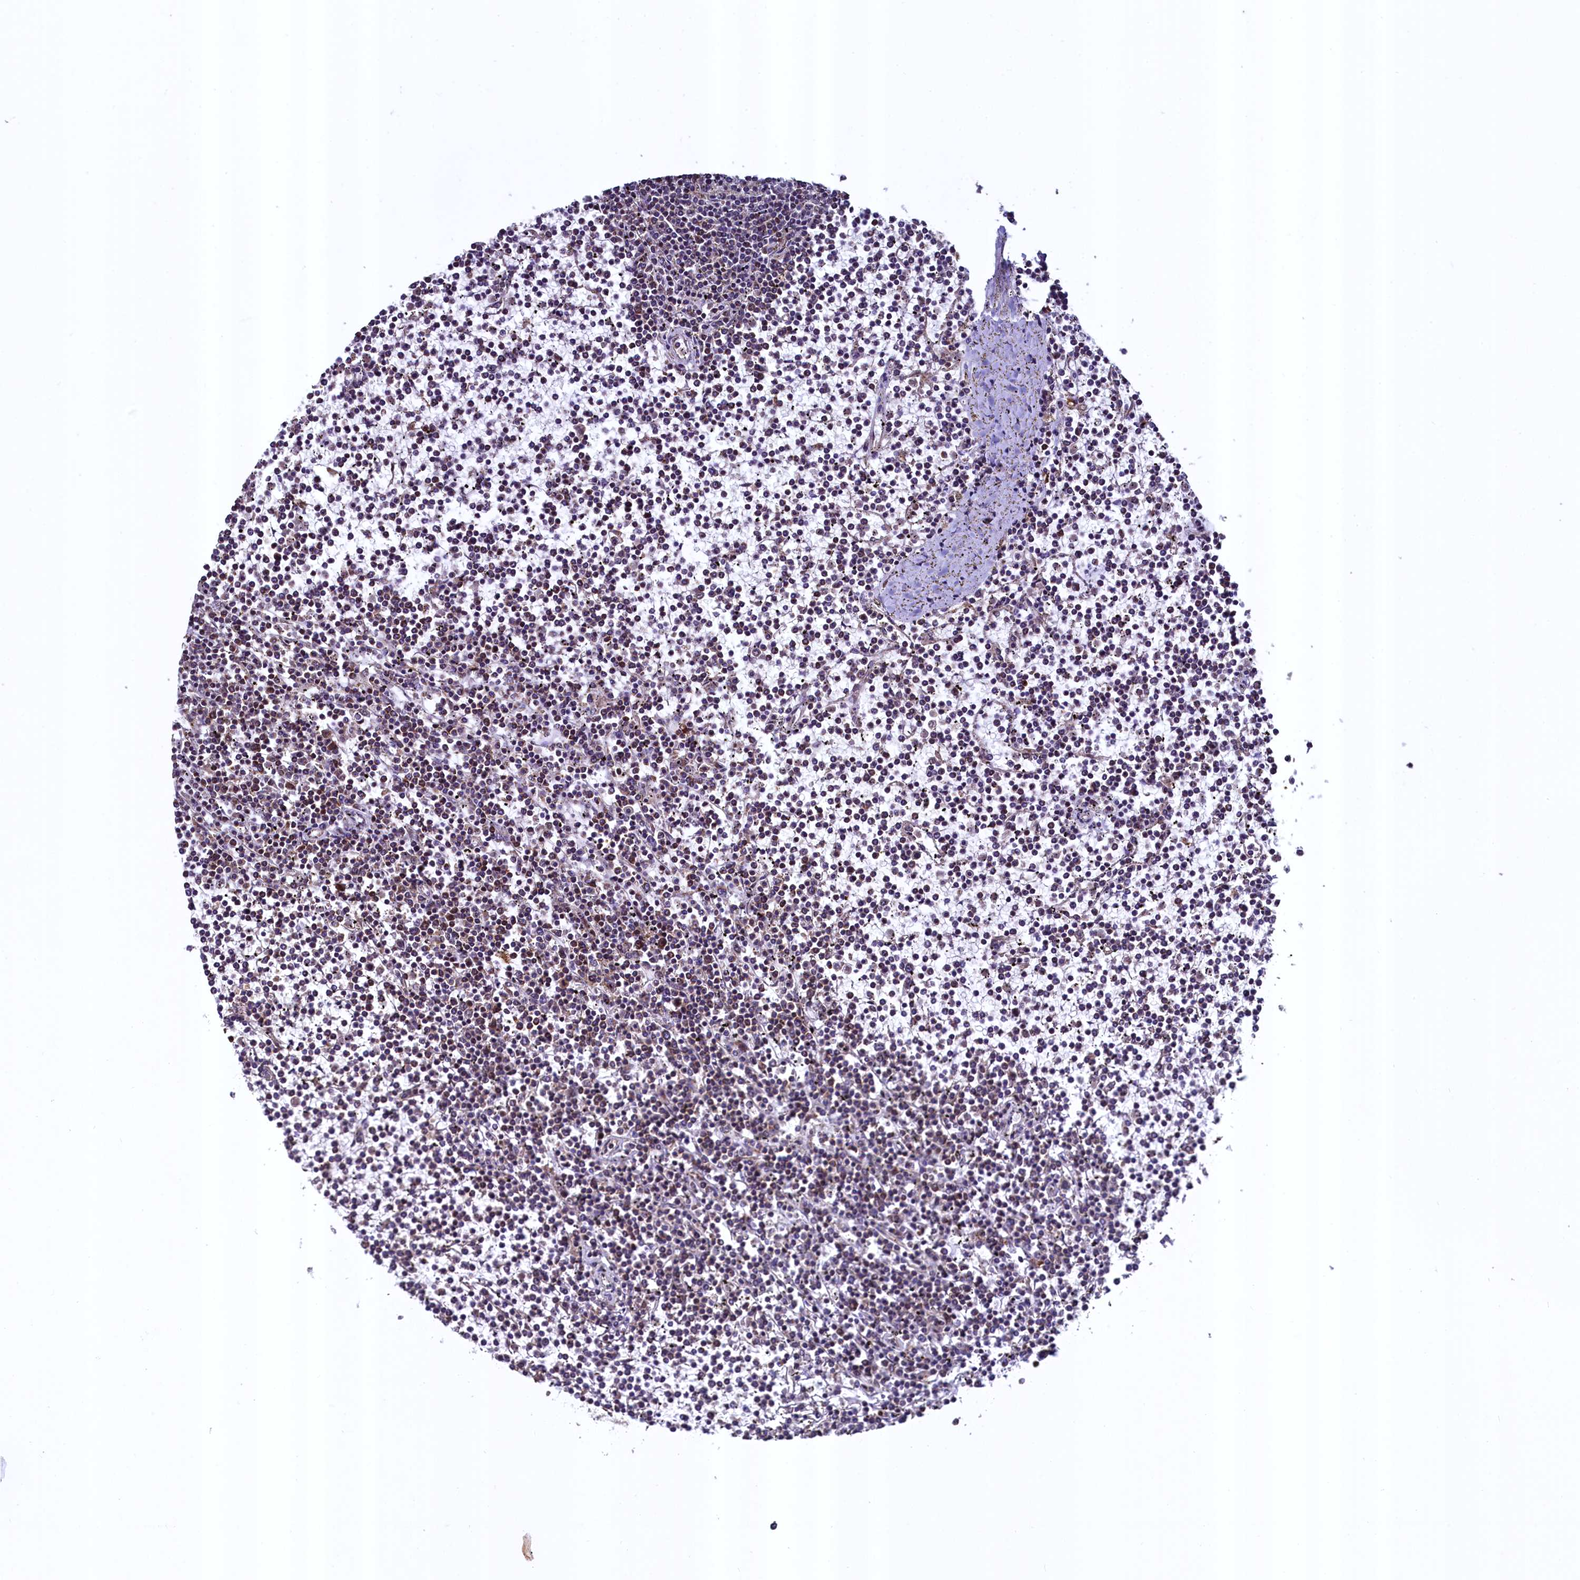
{"staining": {"intensity": "moderate", "quantity": "<25%", "location": "cytoplasmic/membranous"}, "tissue": "lymphoma", "cell_type": "Tumor cells", "image_type": "cancer", "snomed": [{"axis": "morphology", "description": "Malignant lymphoma, non-Hodgkin's type, Low grade"}, {"axis": "topography", "description": "Spleen"}], "caption": "An immunohistochemistry (IHC) image of neoplastic tissue is shown. Protein staining in brown shows moderate cytoplasmic/membranous positivity in lymphoma within tumor cells. The protein of interest is stained brown, and the nuclei are stained in blue (DAB IHC with brightfield microscopy, high magnification).", "gene": "ZNF577", "patient": {"sex": "female", "age": 19}}